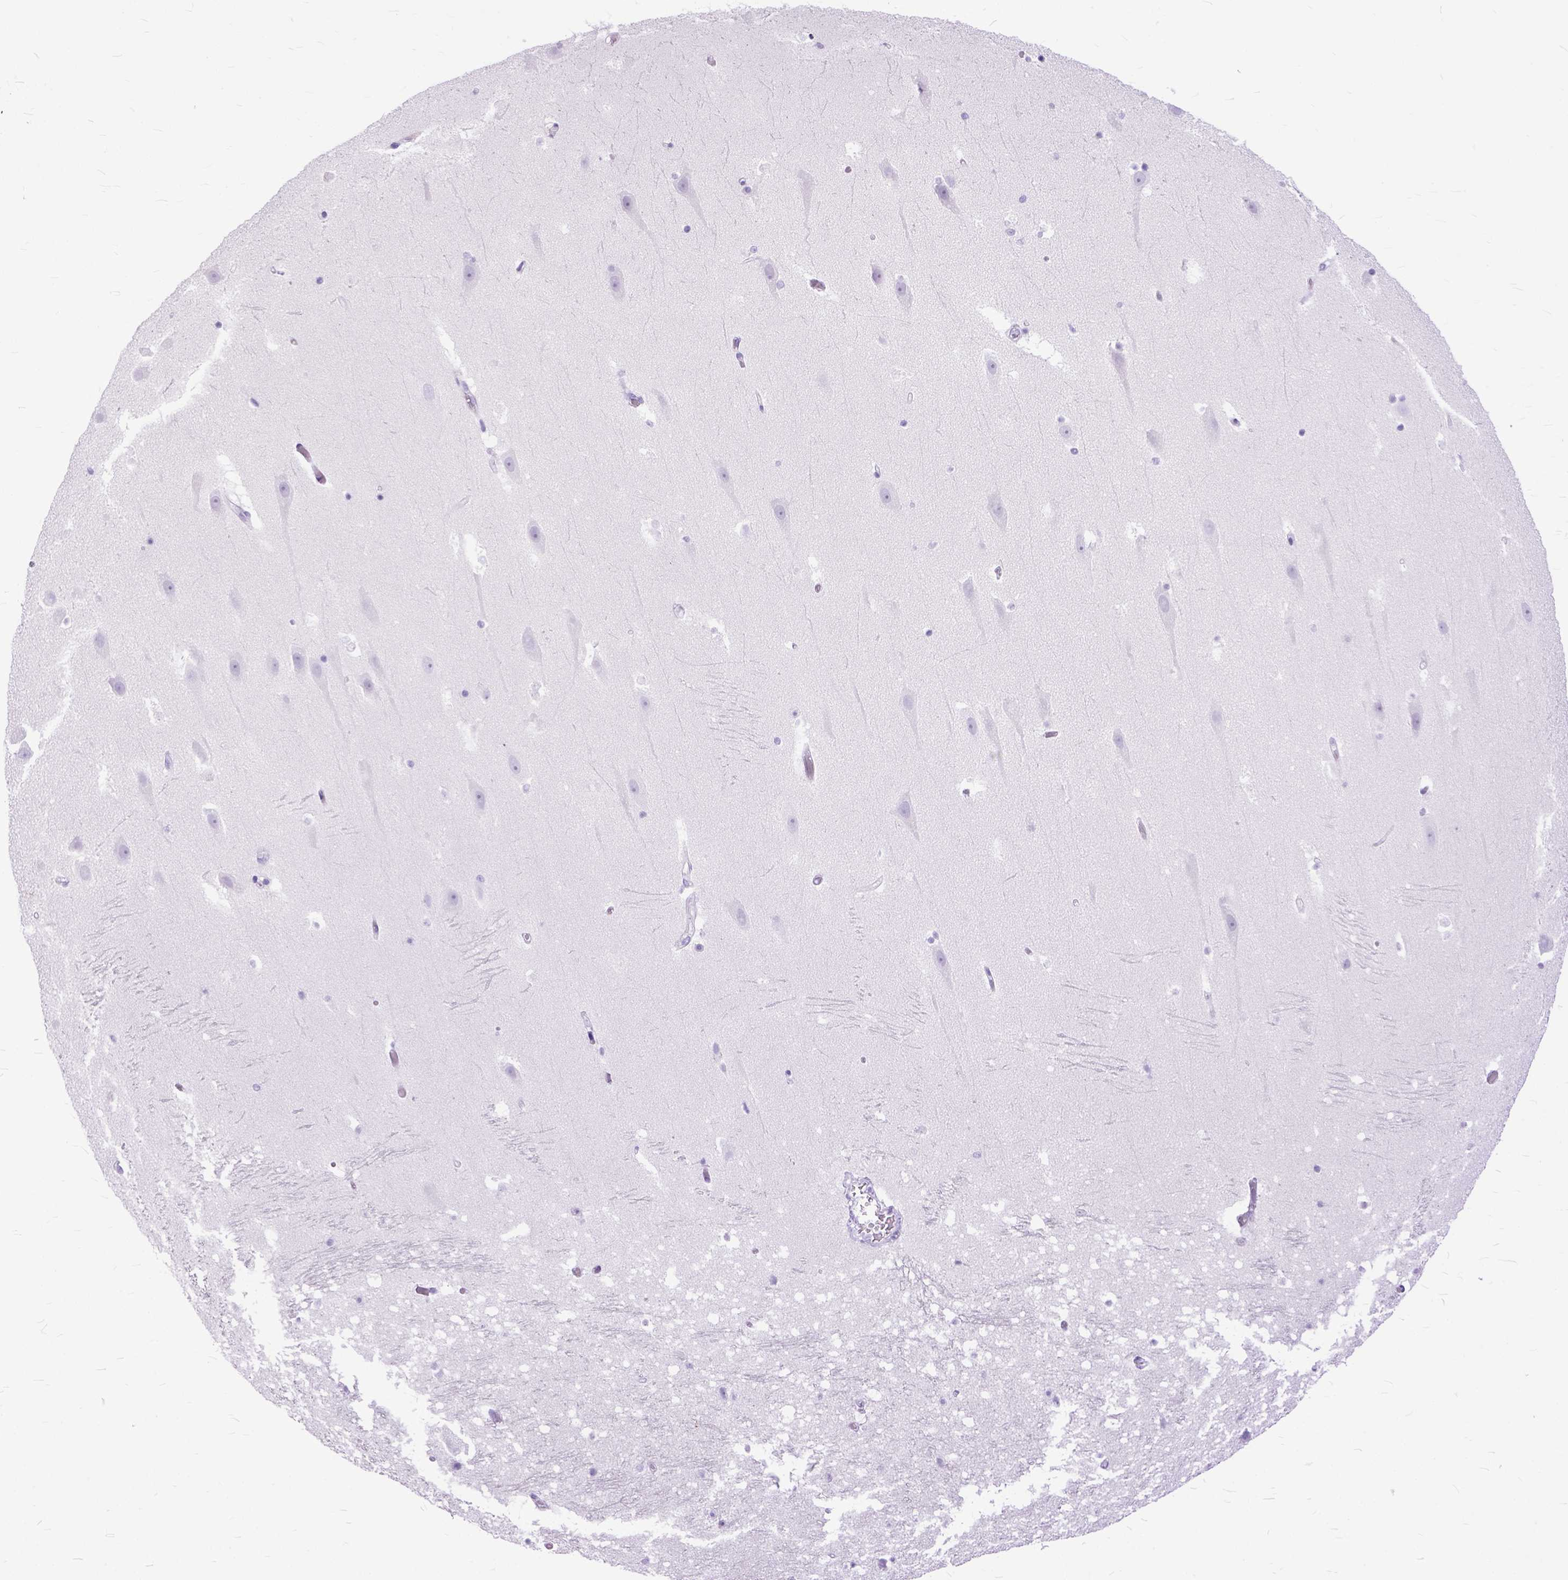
{"staining": {"intensity": "negative", "quantity": "none", "location": "none"}, "tissue": "hippocampus", "cell_type": "Glial cells", "image_type": "normal", "snomed": [{"axis": "morphology", "description": "Normal tissue, NOS"}, {"axis": "topography", "description": "Hippocampus"}], "caption": "DAB immunohistochemical staining of normal human hippocampus exhibits no significant expression in glial cells. Nuclei are stained in blue.", "gene": "GNGT1", "patient": {"sex": "male", "age": 26}}